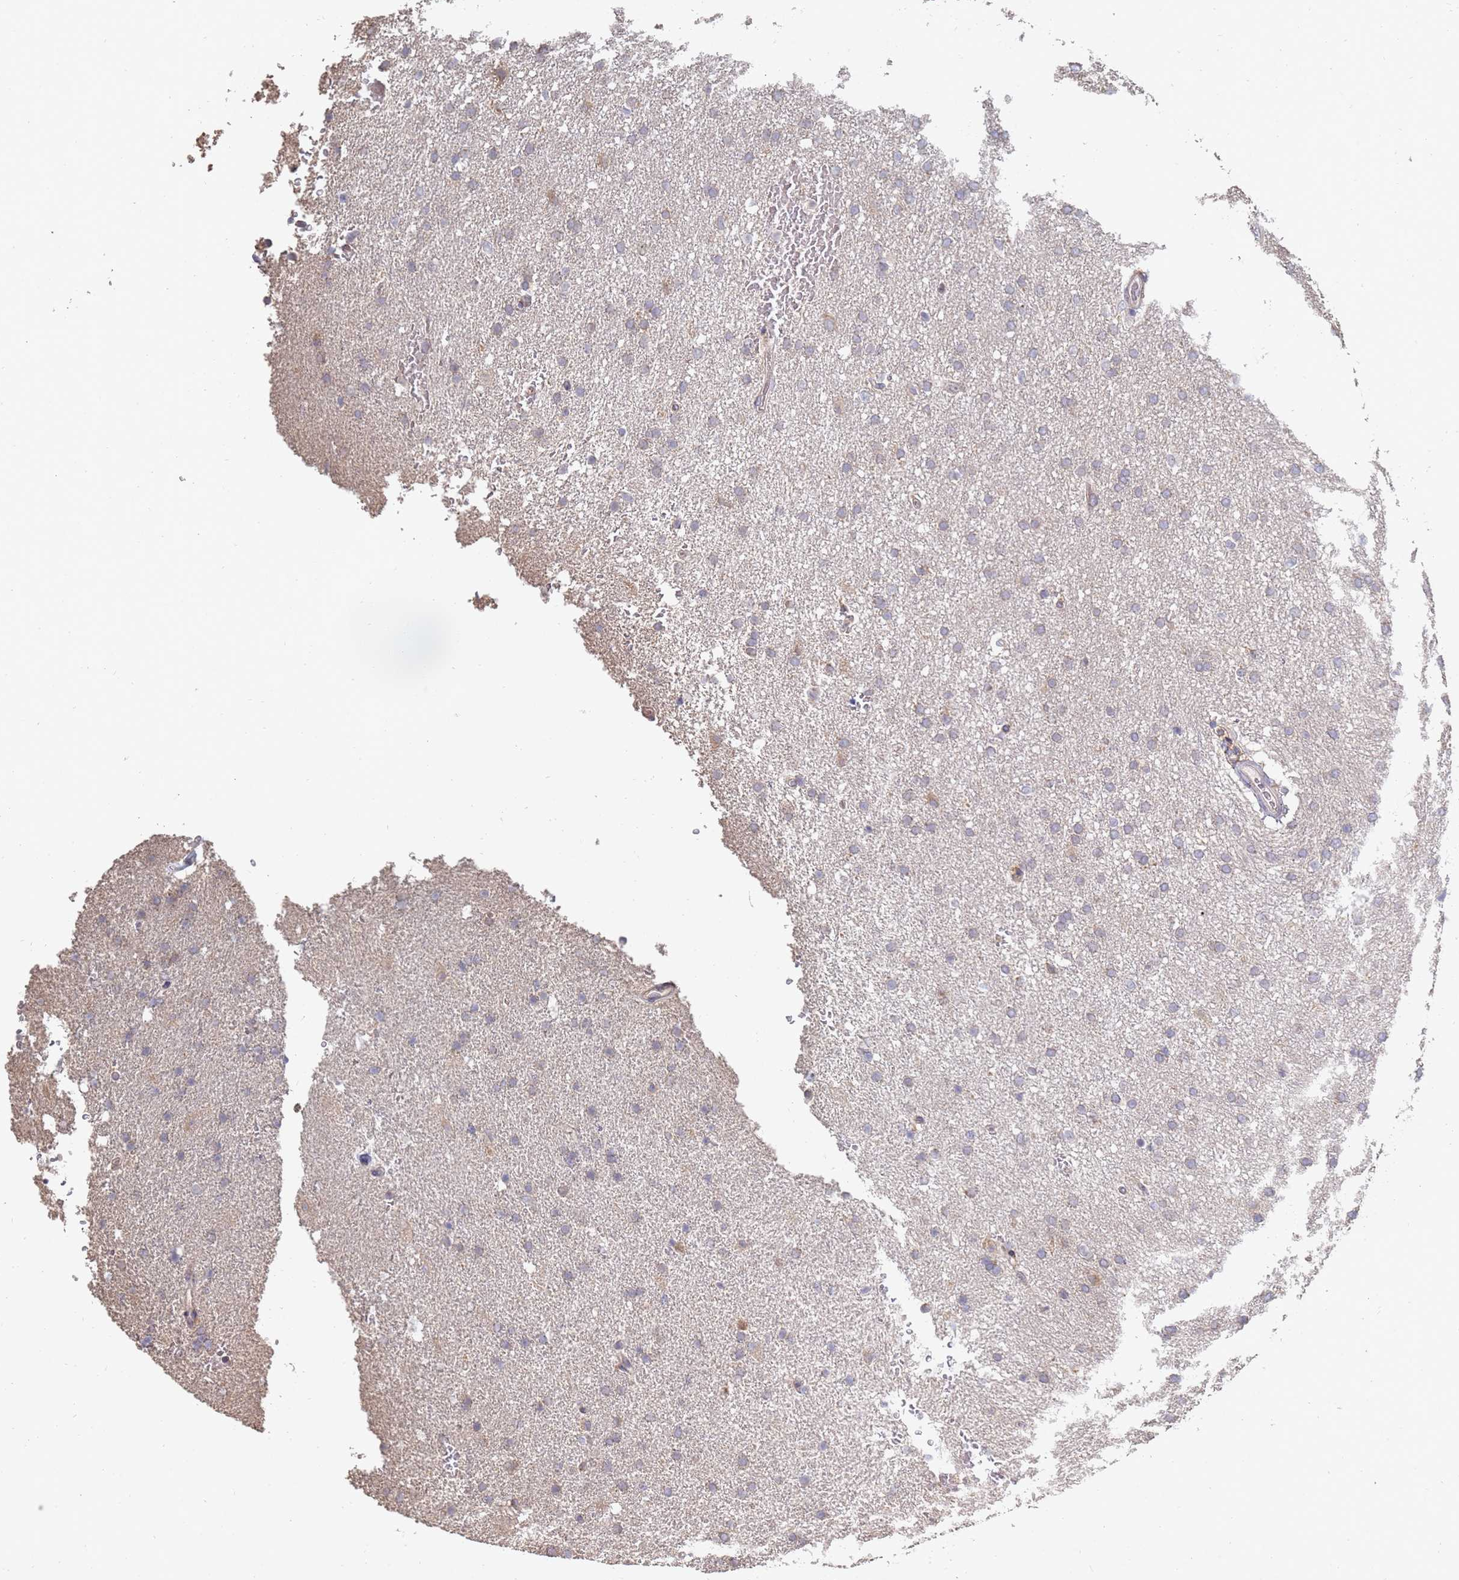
{"staining": {"intensity": "negative", "quantity": "none", "location": "none"}, "tissue": "glioma", "cell_type": "Tumor cells", "image_type": "cancer", "snomed": [{"axis": "morphology", "description": "Glioma, malignant, High grade"}, {"axis": "topography", "description": "Brain"}], "caption": "Tumor cells are negative for protein expression in human malignant high-grade glioma.", "gene": "VRK2", "patient": {"sex": "male", "age": 72}}